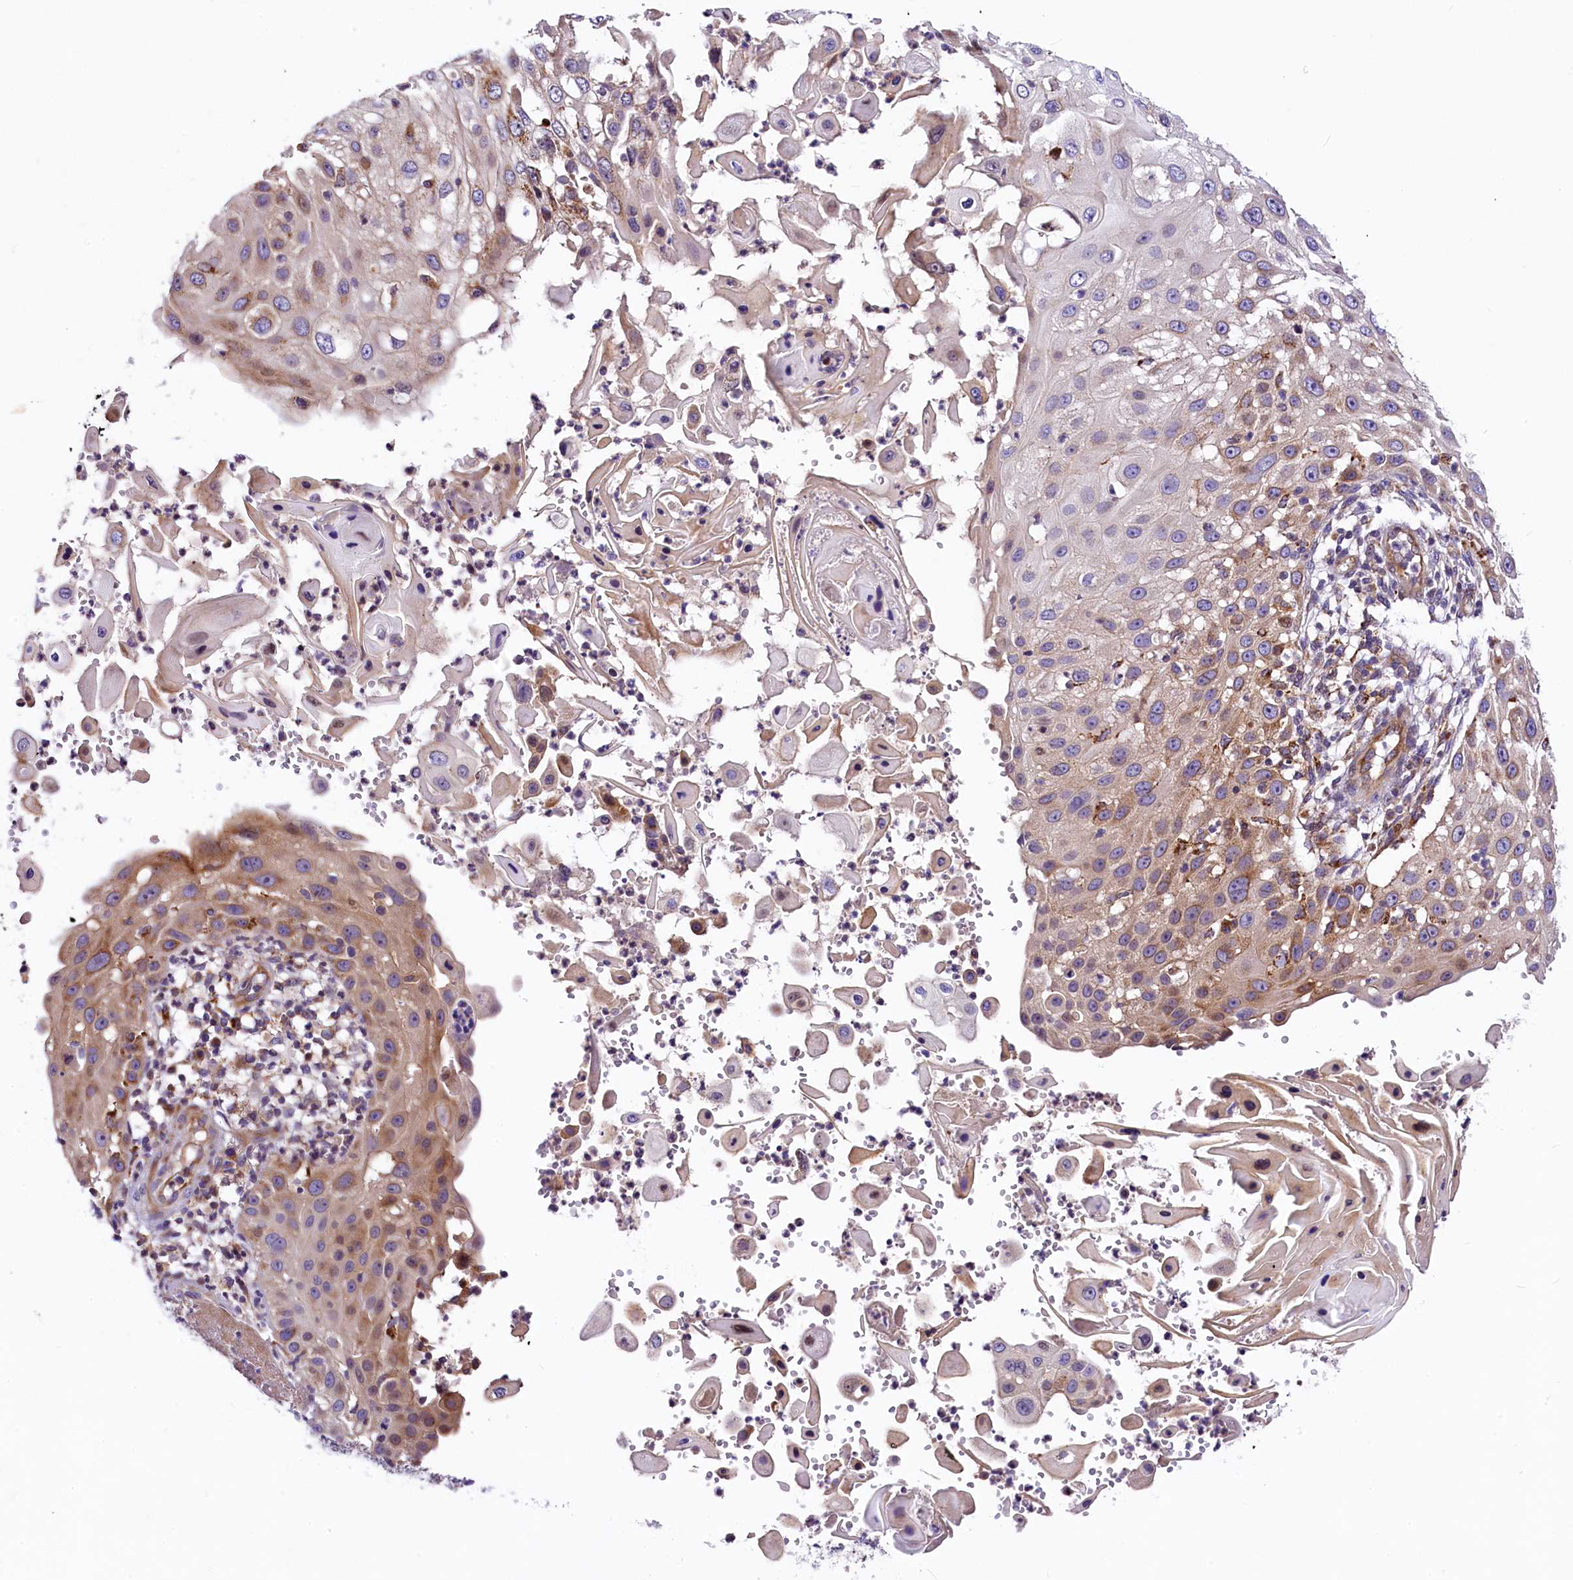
{"staining": {"intensity": "moderate", "quantity": "<25%", "location": "cytoplasmic/membranous"}, "tissue": "skin cancer", "cell_type": "Tumor cells", "image_type": "cancer", "snomed": [{"axis": "morphology", "description": "Squamous cell carcinoma, NOS"}, {"axis": "topography", "description": "Skin"}], "caption": "A brown stain highlights moderate cytoplasmic/membranous expression of a protein in skin cancer tumor cells.", "gene": "ARMC6", "patient": {"sex": "female", "age": 44}}